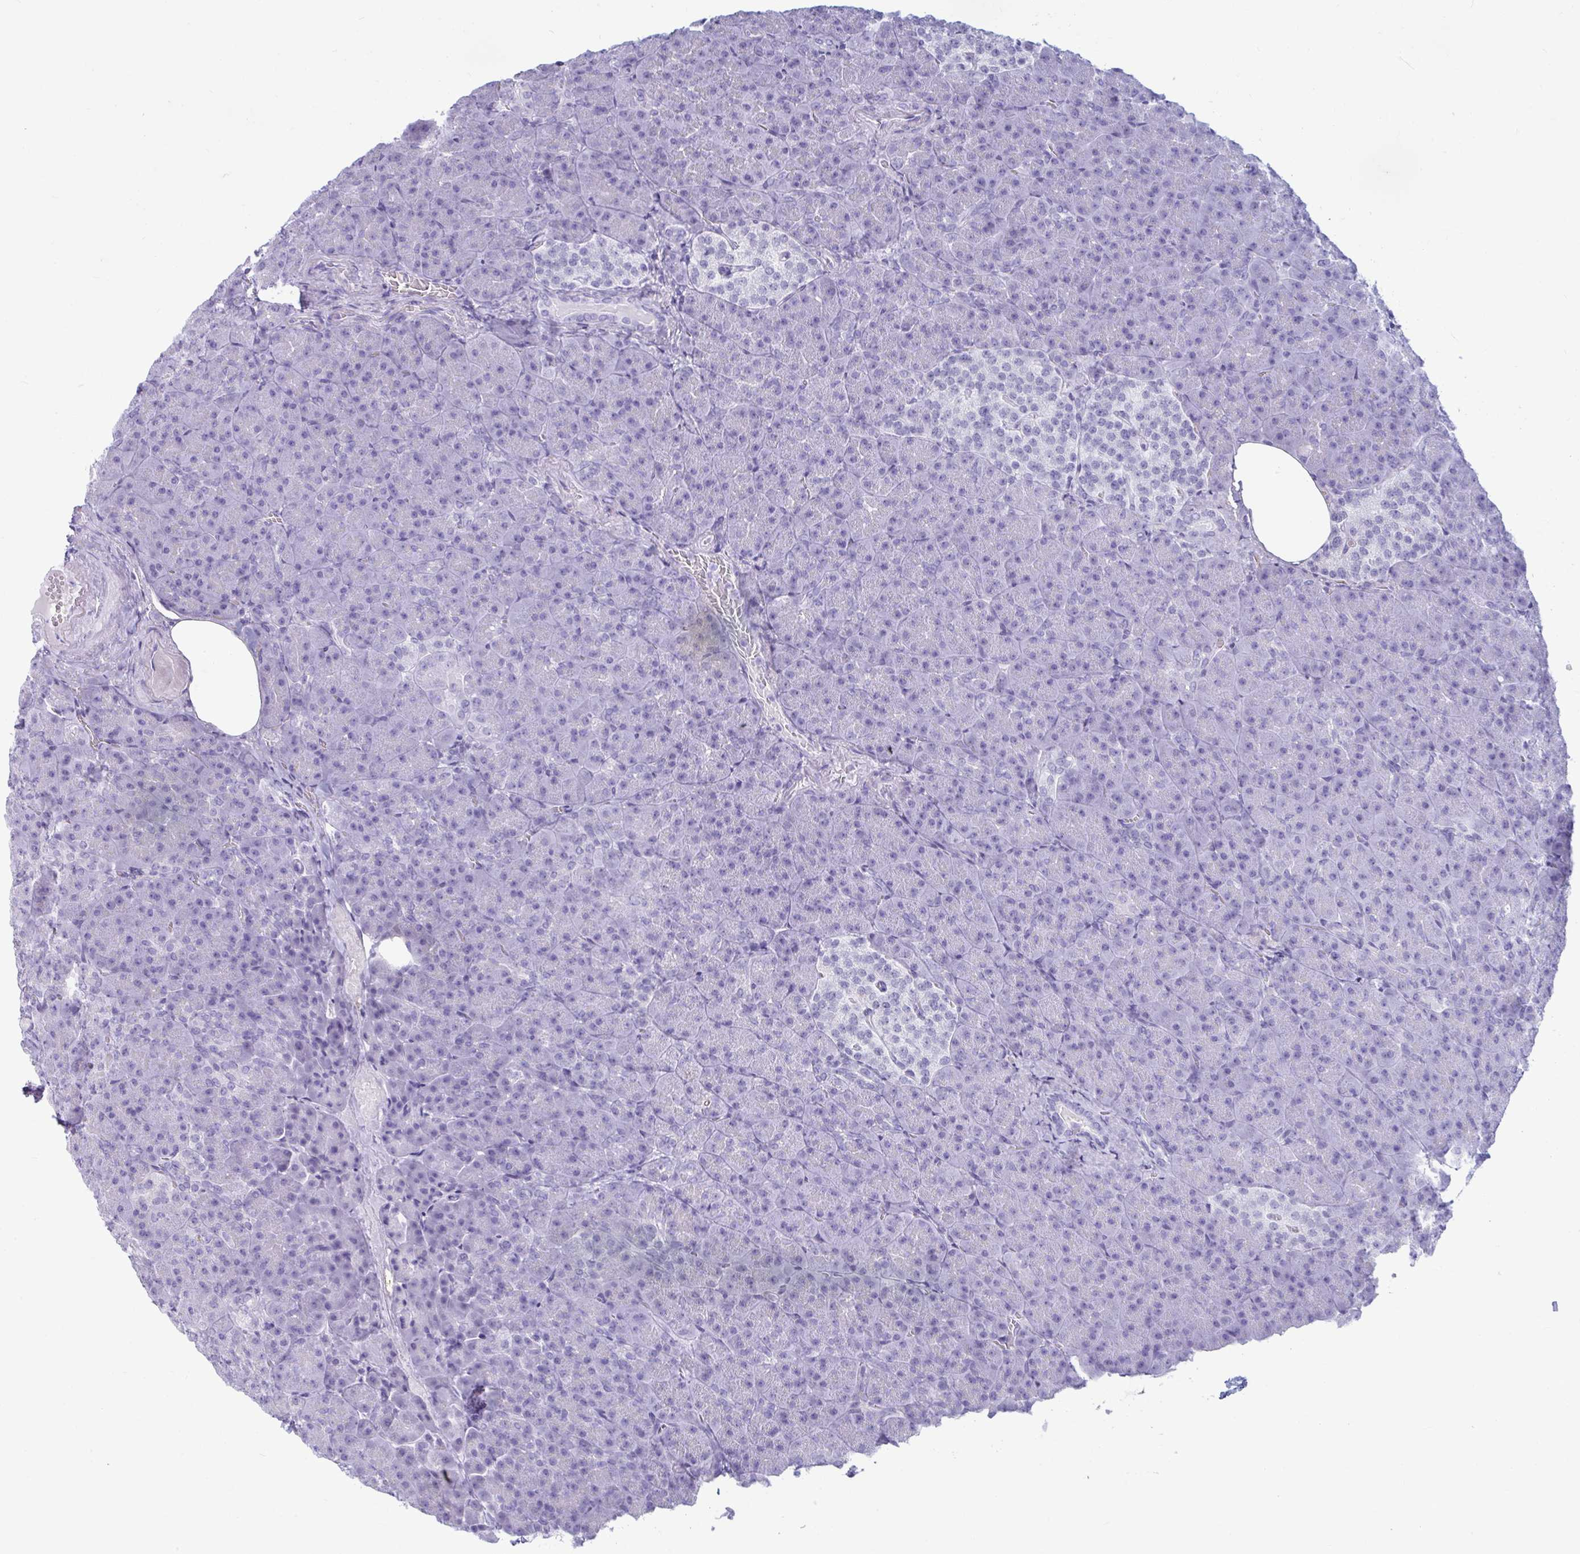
{"staining": {"intensity": "negative", "quantity": "none", "location": "none"}, "tissue": "pancreas", "cell_type": "Exocrine glandular cells", "image_type": "normal", "snomed": [{"axis": "morphology", "description": "Normal tissue, NOS"}, {"axis": "topography", "description": "Pancreas"}], "caption": "Immunohistochemical staining of benign human pancreas displays no significant positivity in exocrine glandular cells. (DAB immunohistochemistry visualized using brightfield microscopy, high magnification).", "gene": "ANKRD60", "patient": {"sex": "female", "age": 74}}